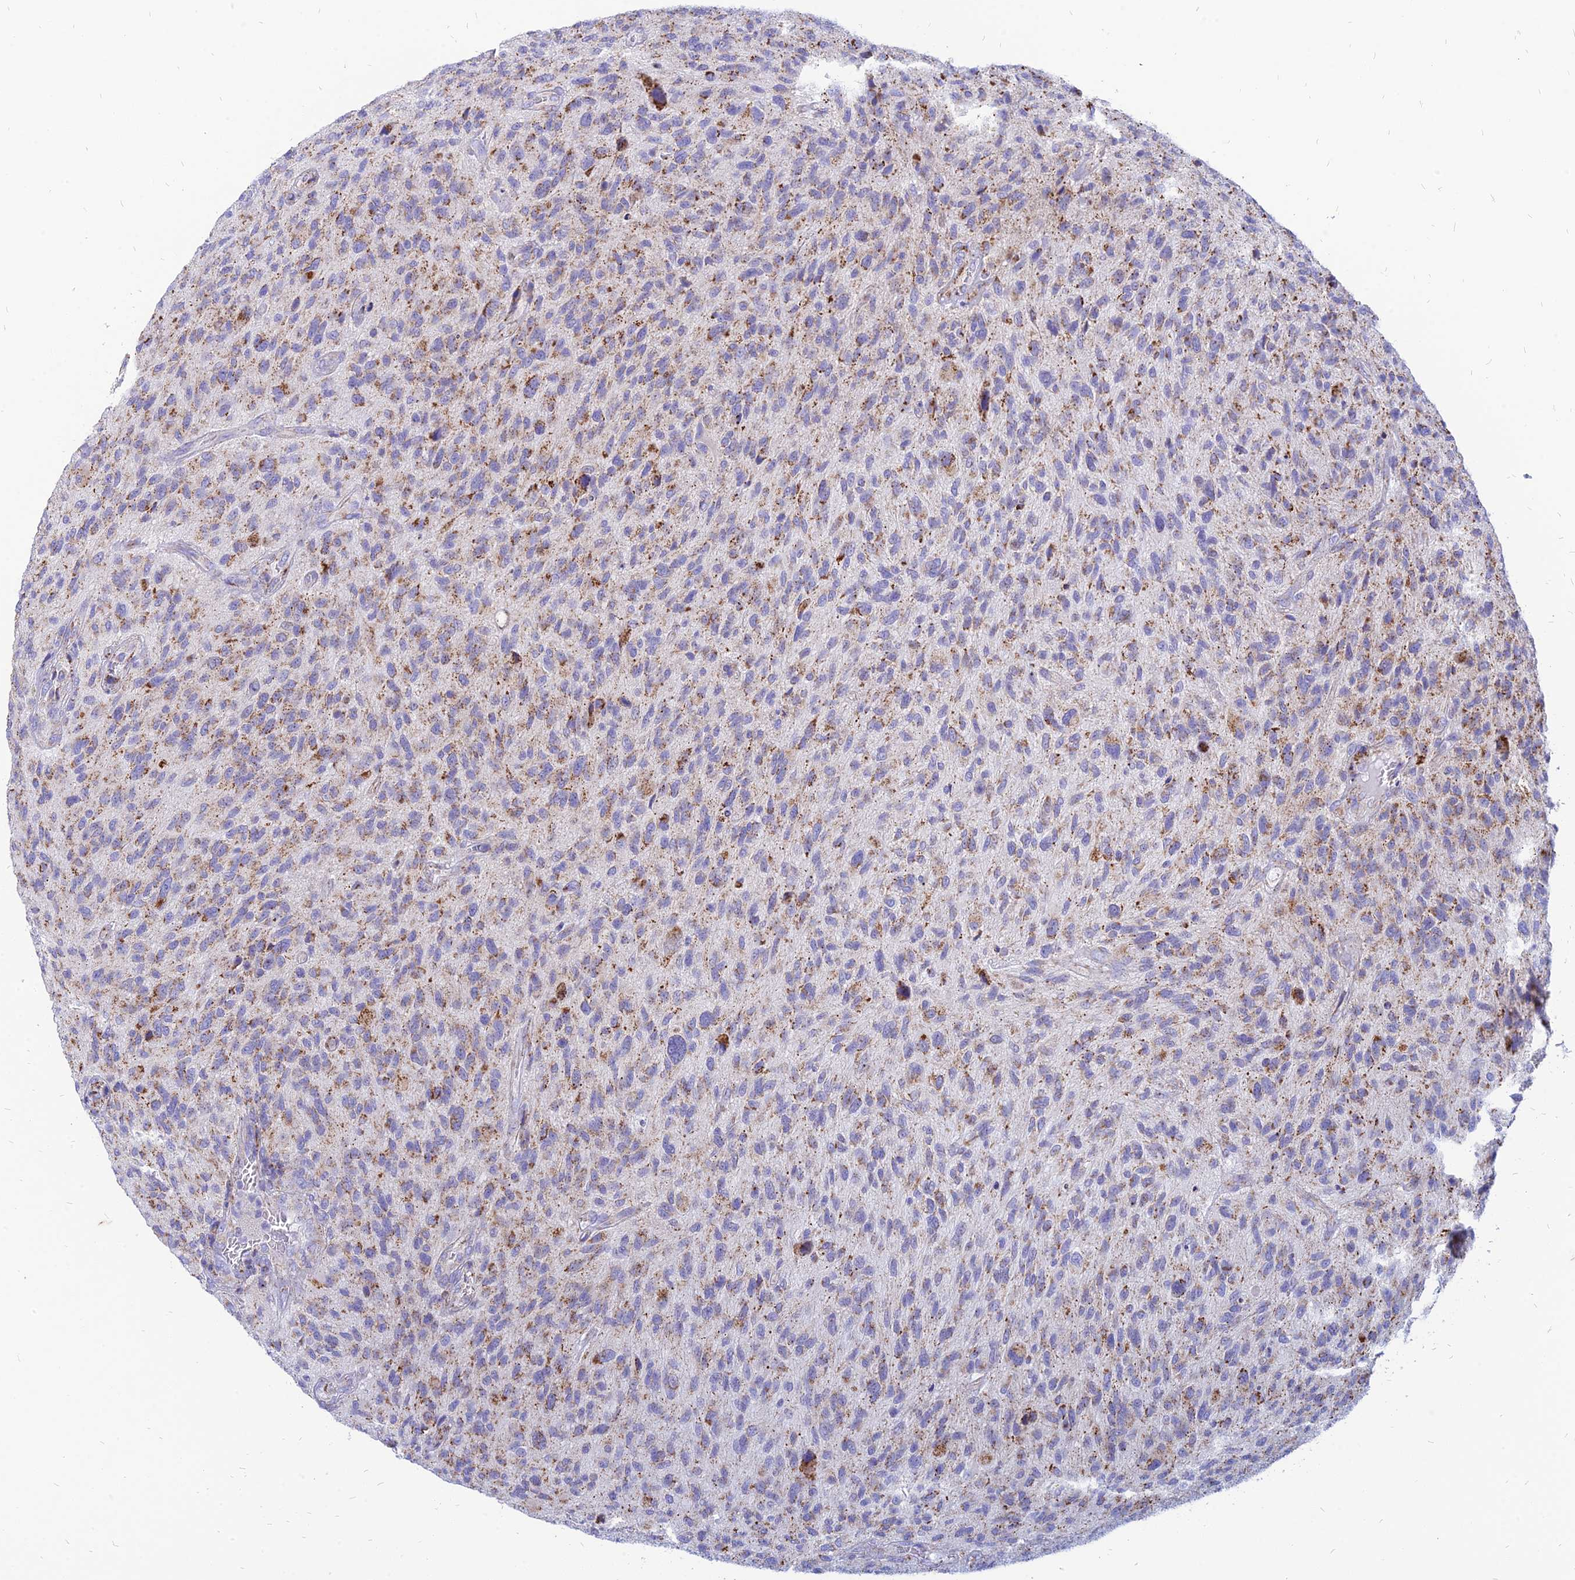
{"staining": {"intensity": "moderate", "quantity": "25%-75%", "location": "cytoplasmic/membranous"}, "tissue": "glioma", "cell_type": "Tumor cells", "image_type": "cancer", "snomed": [{"axis": "morphology", "description": "Glioma, malignant, High grade"}, {"axis": "topography", "description": "Brain"}], "caption": "Protein staining shows moderate cytoplasmic/membranous positivity in approximately 25%-75% of tumor cells in glioma.", "gene": "PACC1", "patient": {"sex": "male", "age": 47}}